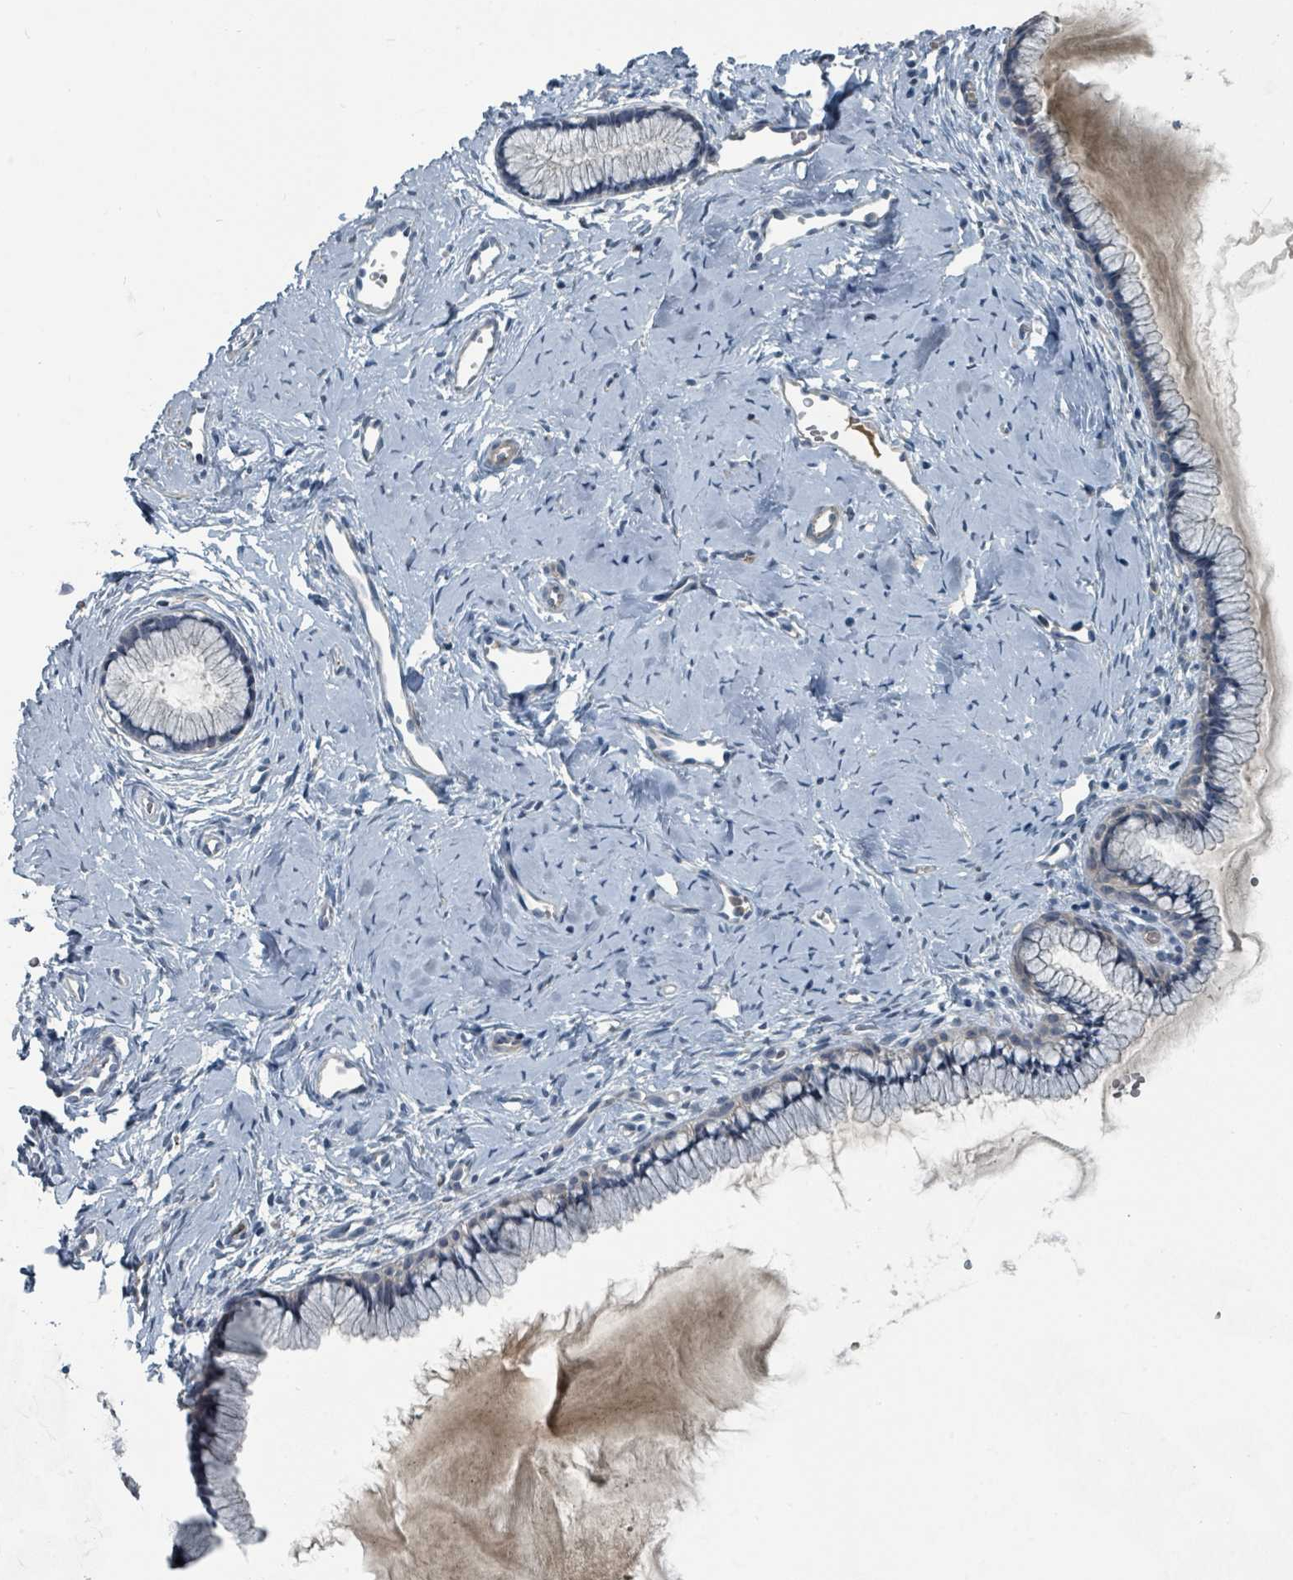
{"staining": {"intensity": "negative", "quantity": "none", "location": "none"}, "tissue": "cervix", "cell_type": "Glandular cells", "image_type": "normal", "snomed": [{"axis": "morphology", "description": "Normal tissue, NOS"}, {"axis": "topography", "description": "Cervix"}], "caption": "An immunohistochemistry (IHC) histopathology image of unremarkable cervix is shown. There is no staining in glandular cells of cervix. (Immunohistochemistry, brightfield microscopy, high magnification).", "gene": "SLC44A5", "patient": {"sex": "female", "age": 40}}